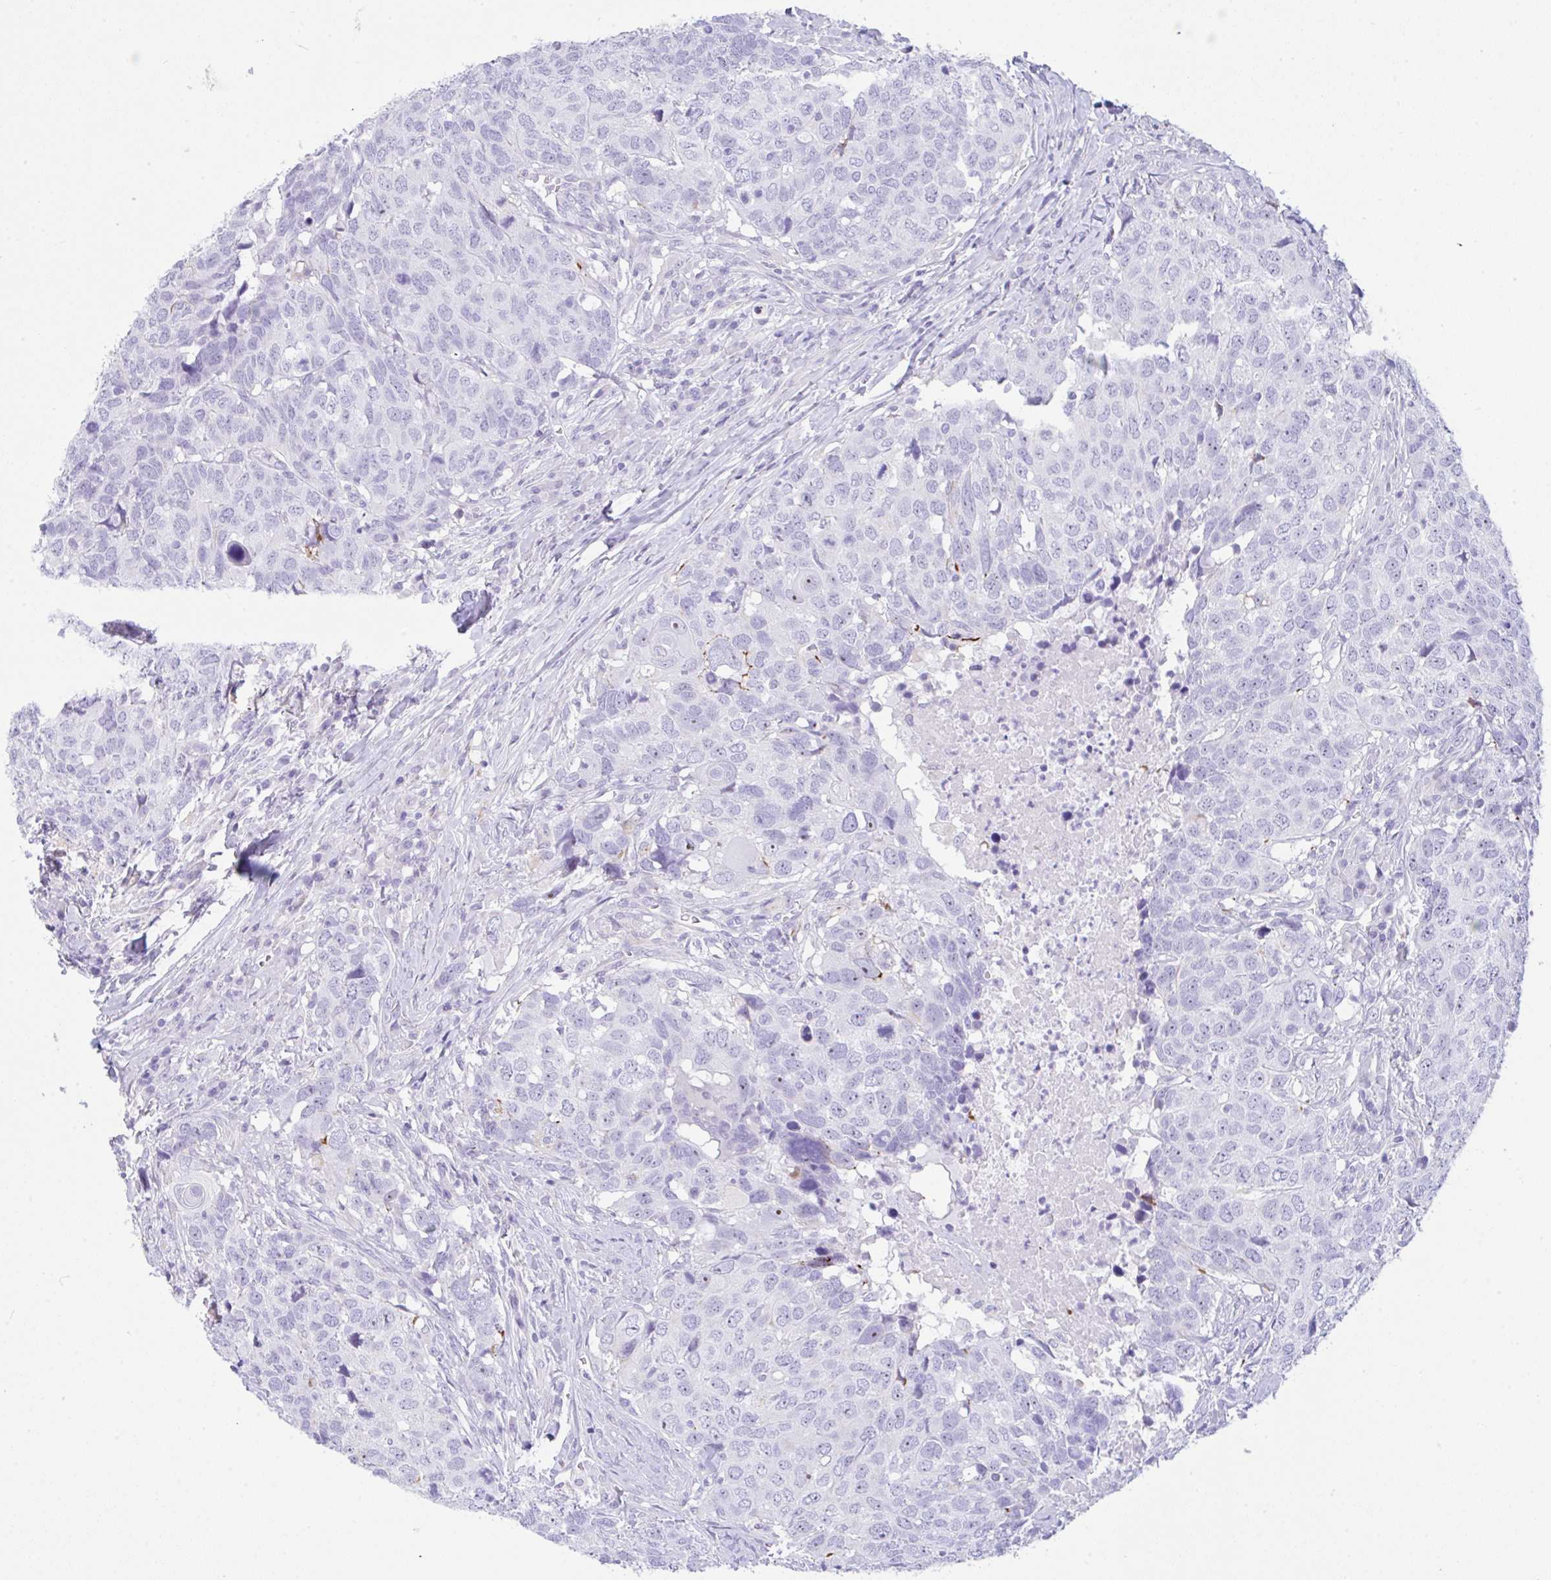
{"staining": {"intensity": "negative", "quantity": "none", "location": "none"}, "tissue": "head and neck cancer", "cell_type": "Tumor cells", "image_type": "cancer", "snomed": [{"axis": "morphology", "description": "Normal tissue, NOS"}, {"axis": "morphology", "description": "Squamous cell carcinoma, NOS"}, {"axis": "topography", "description": "Skeletal muscle"}, {"axis": "topography", "description": "Vascular tissue"}, {"axis": "topography", "description": "Peripheral nerve tissue"}, {"axis": "topography", "description": "Head-Neck"}], "caption": "Micrograph shows no protein expression in tumor cells of head and neck cancer (squamous cell carcinoma) tissue.", "gene": "NDUFAF8", "patient": {"sex": "male", "age": 66}}